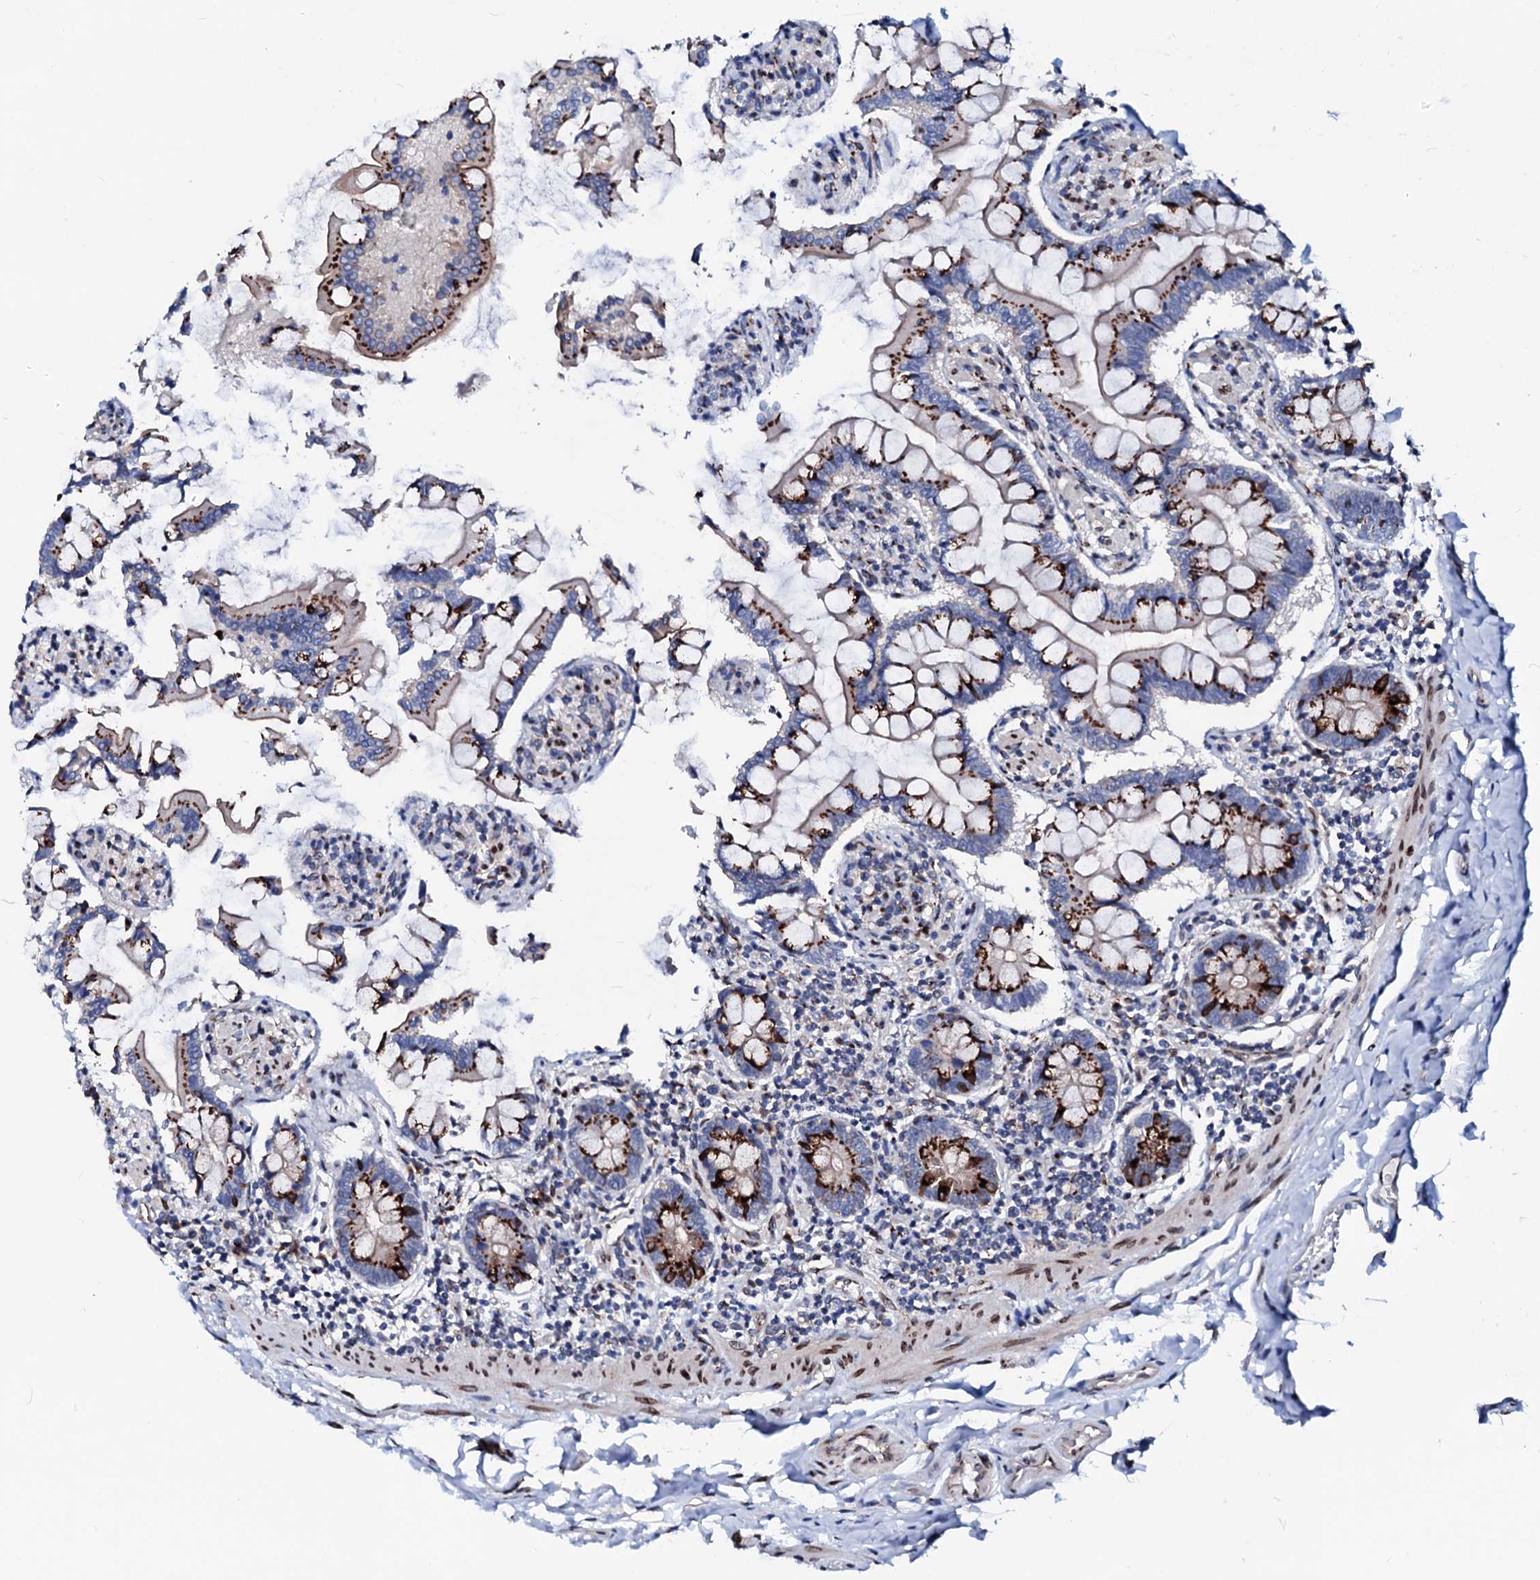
{"staining": {"intensity": "strong", "quantity": ">75%", "location": "cytoplasmic/membranous"}, "tissue": "small intestine", "cell_type": "Glandular cells", "image_type": "normal", "snomed": [{"axis": "morphology", "description": "Normal tissue, NOS"}, {"axis": "topography", "description": "Small intestine"}], "caption": "DAB (3,3'-diaminobenzidine) immunohistochemical staining of benign small intestine exhibits strong cytoplasmic/membranous protein staining in about >75% of glandular cells. (DAB IHC with brightfield microscopy, high magnification).", "gene": "TMCO3", "patient": {"sex": "male", "age": 41}}